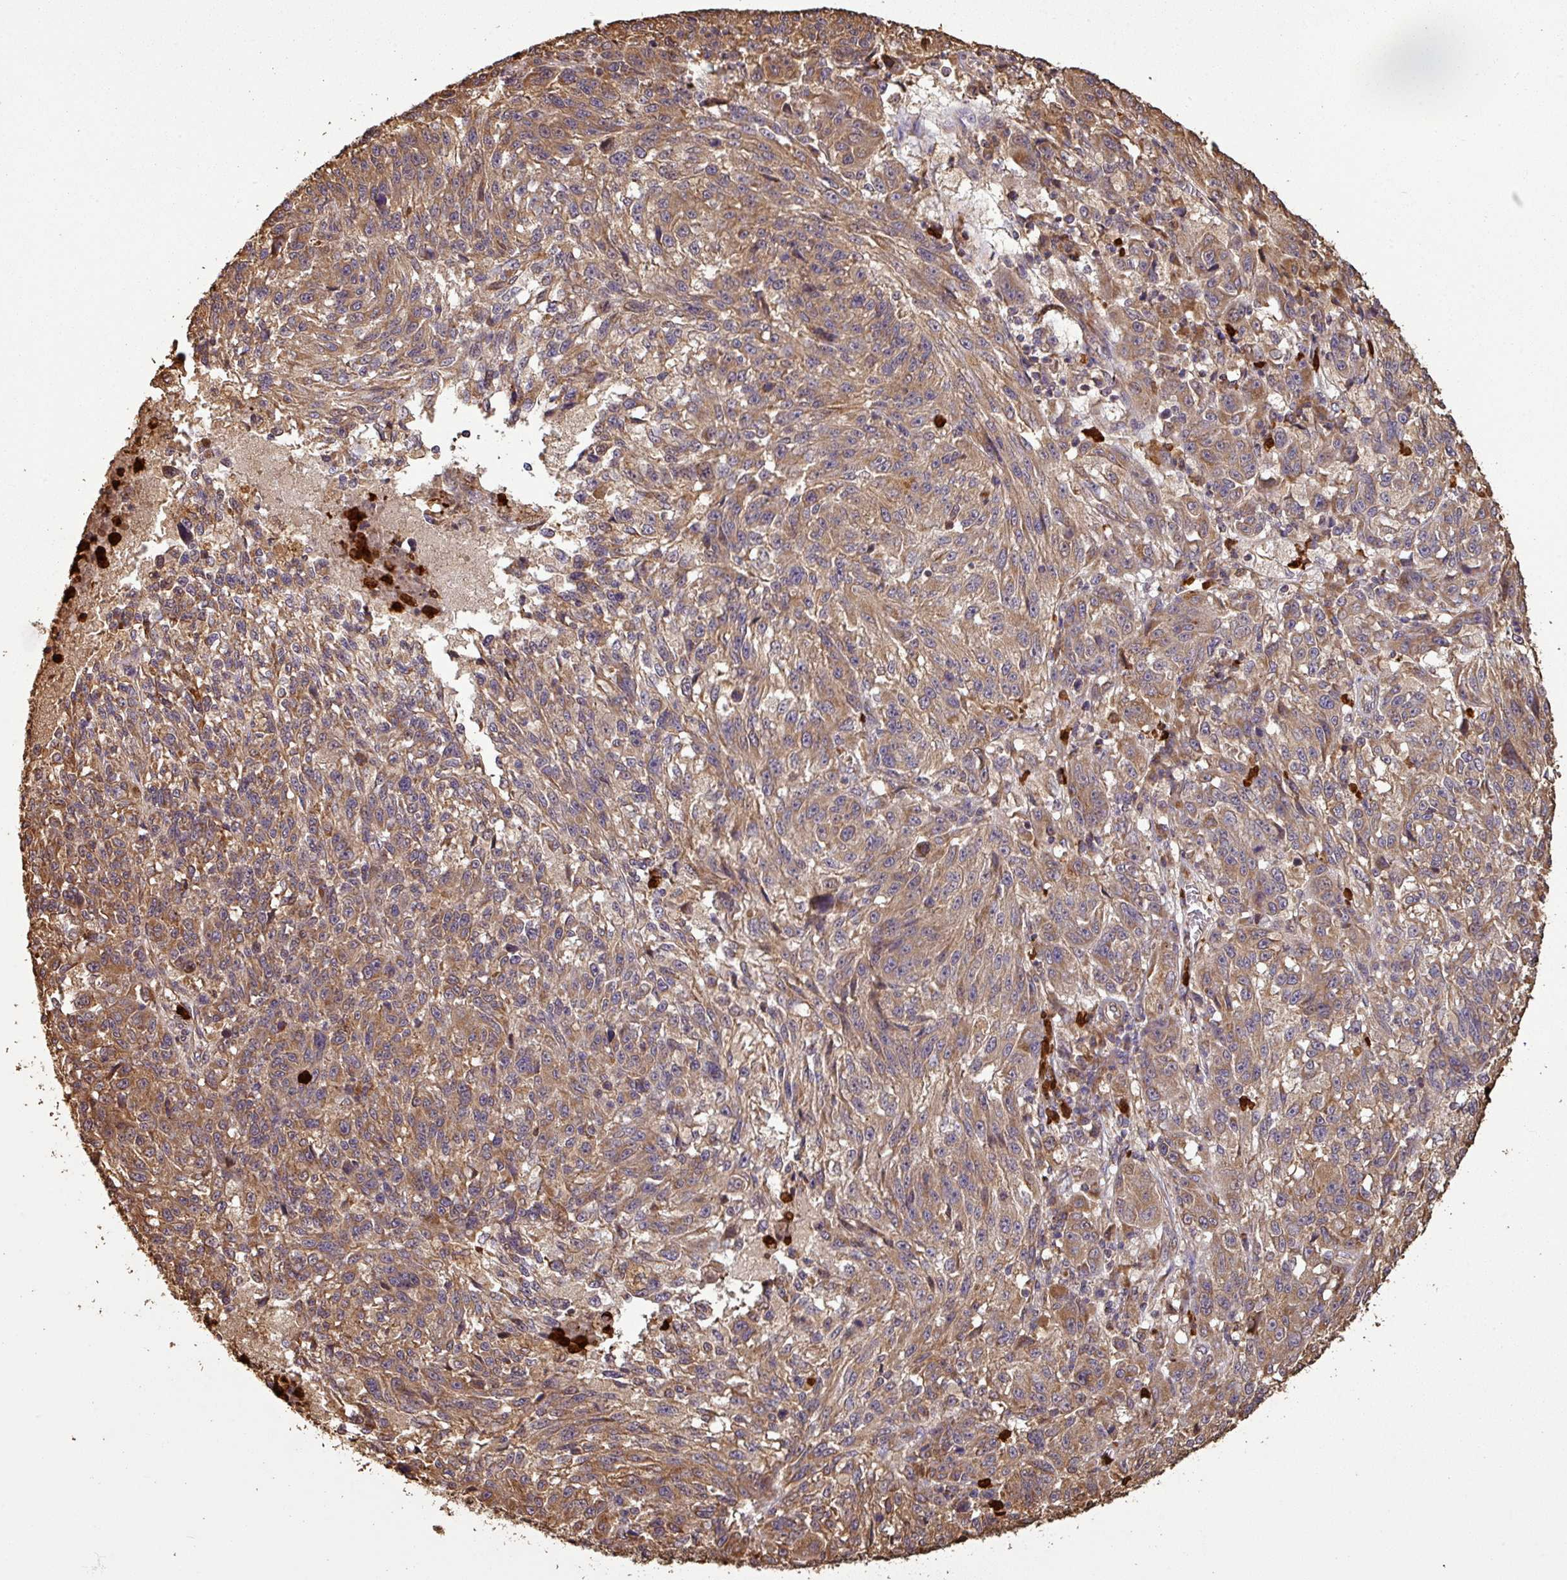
{"staining": {"intensity": "moderate", "quantity": ">75%", "location": "cytoplasmic/membranous"}, "tissue": "melanoma", "cell_type": "Tumor cells", "image_type": "cancer", "snomed": [{"axis": "morphology", "description": "Malignant melanoma, NOS"}, {"axis": "topography", "description": "Skin"}], "caption": "Immunohistochemistry staining of malignant melanoma, which reveals medium levels of moderate cytoplasmic/membranous staining in approximately >75% of tumor cells indicating moderate cytoplasmic/membranous protein positivity. The staining was performed using DAB (3,3'-diaminobenzidine) (brown) for protein detection and nuclei were counterstained in hematoxylin (blue).", "gene": "PLEKHM1", "patient": {"sex": "male", "age": 53}}